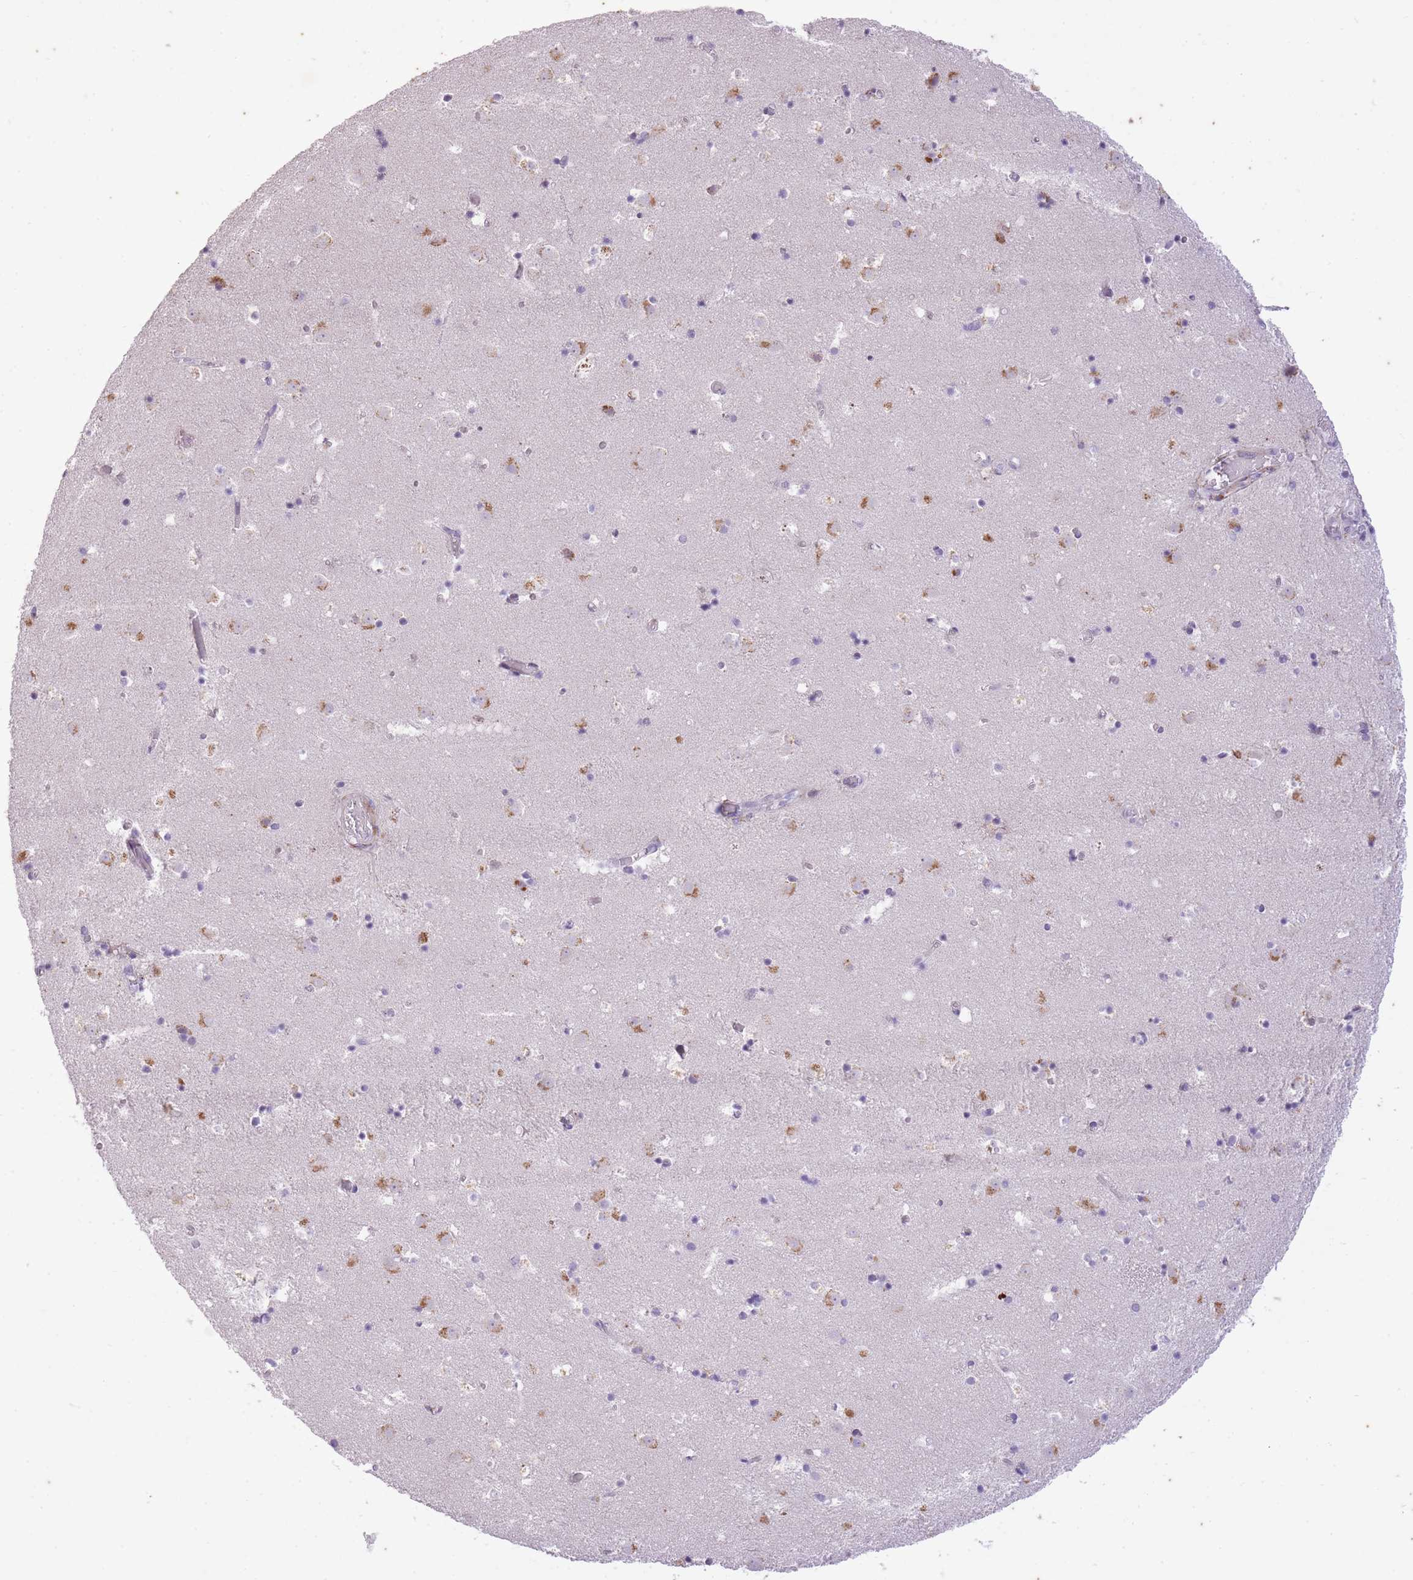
{"staining": {"intensity": "negative", "quantity": "none", "location": "none"}, "tissue": "caudate", "cell_type": "Glial cells", "image_type": "normal", "snomed": [{"axis": "morphology", "description": "Normal tissue, NOS"}, {"axis": "topography", "description": "Lateral ventricle wall"}], "caption": "High power microscopy histopathology image of an immunohistochemistry micrograph of benign caudate, revealing no significant expression in glial cells. The staining is performed using DAB (3,3'-diaminobenzidine) brown chromogen with nuclei counter-stained in using hematoxylin.", "gene": "CNTNAP3B", "patient": {"sex": "male", "age": 25}}